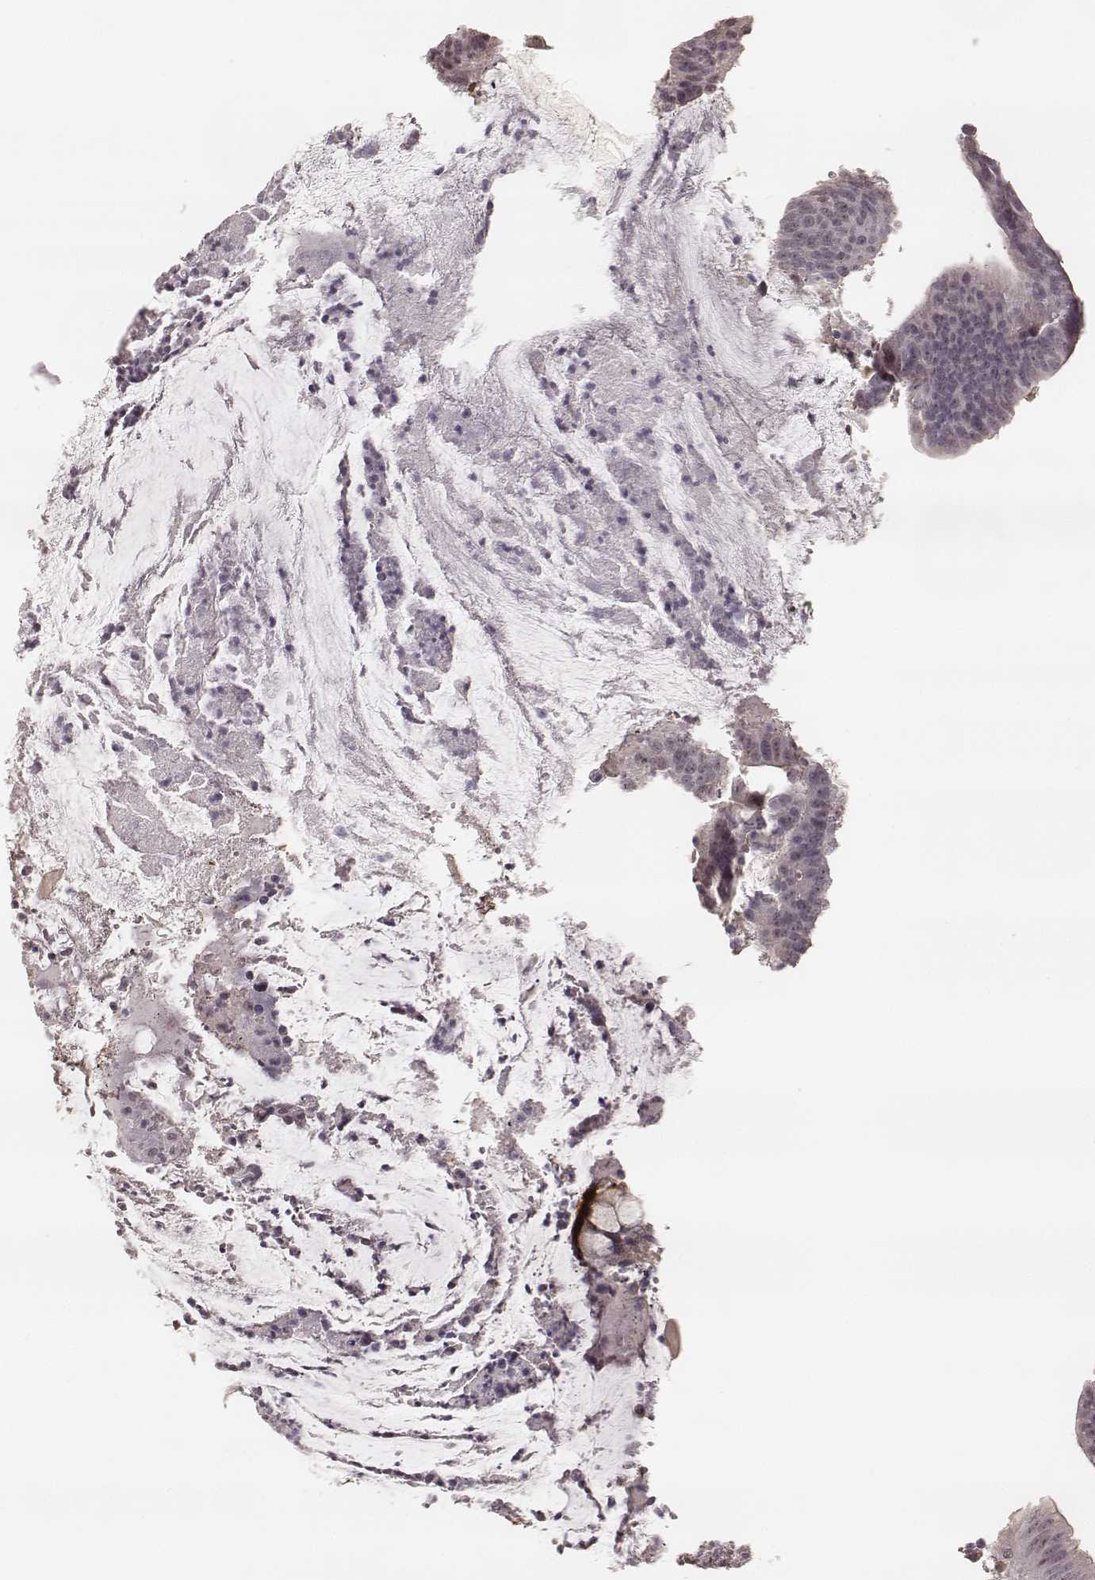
{"staining": {"intensity": "negative", "quantity": "none", "location": "none"}, "tissue": "colorectal cancer", "cell_type": "Tumor cells", "image_type": "cancer", "snomed": [{"axis": "morphology", "description": "Adenocarcinoma, NOS"}, {"axis": "topography", "description": "Colon"}], "caption": "DAB immunohistochemical staining of human adenocarcinoma (colorectal) shows no significant positivity in tumor cells. (DAB immunohistochemistry with hematoxylin counter stain).", "gene": "LY6K", "patient": {"sex": "female", "age": 43}}